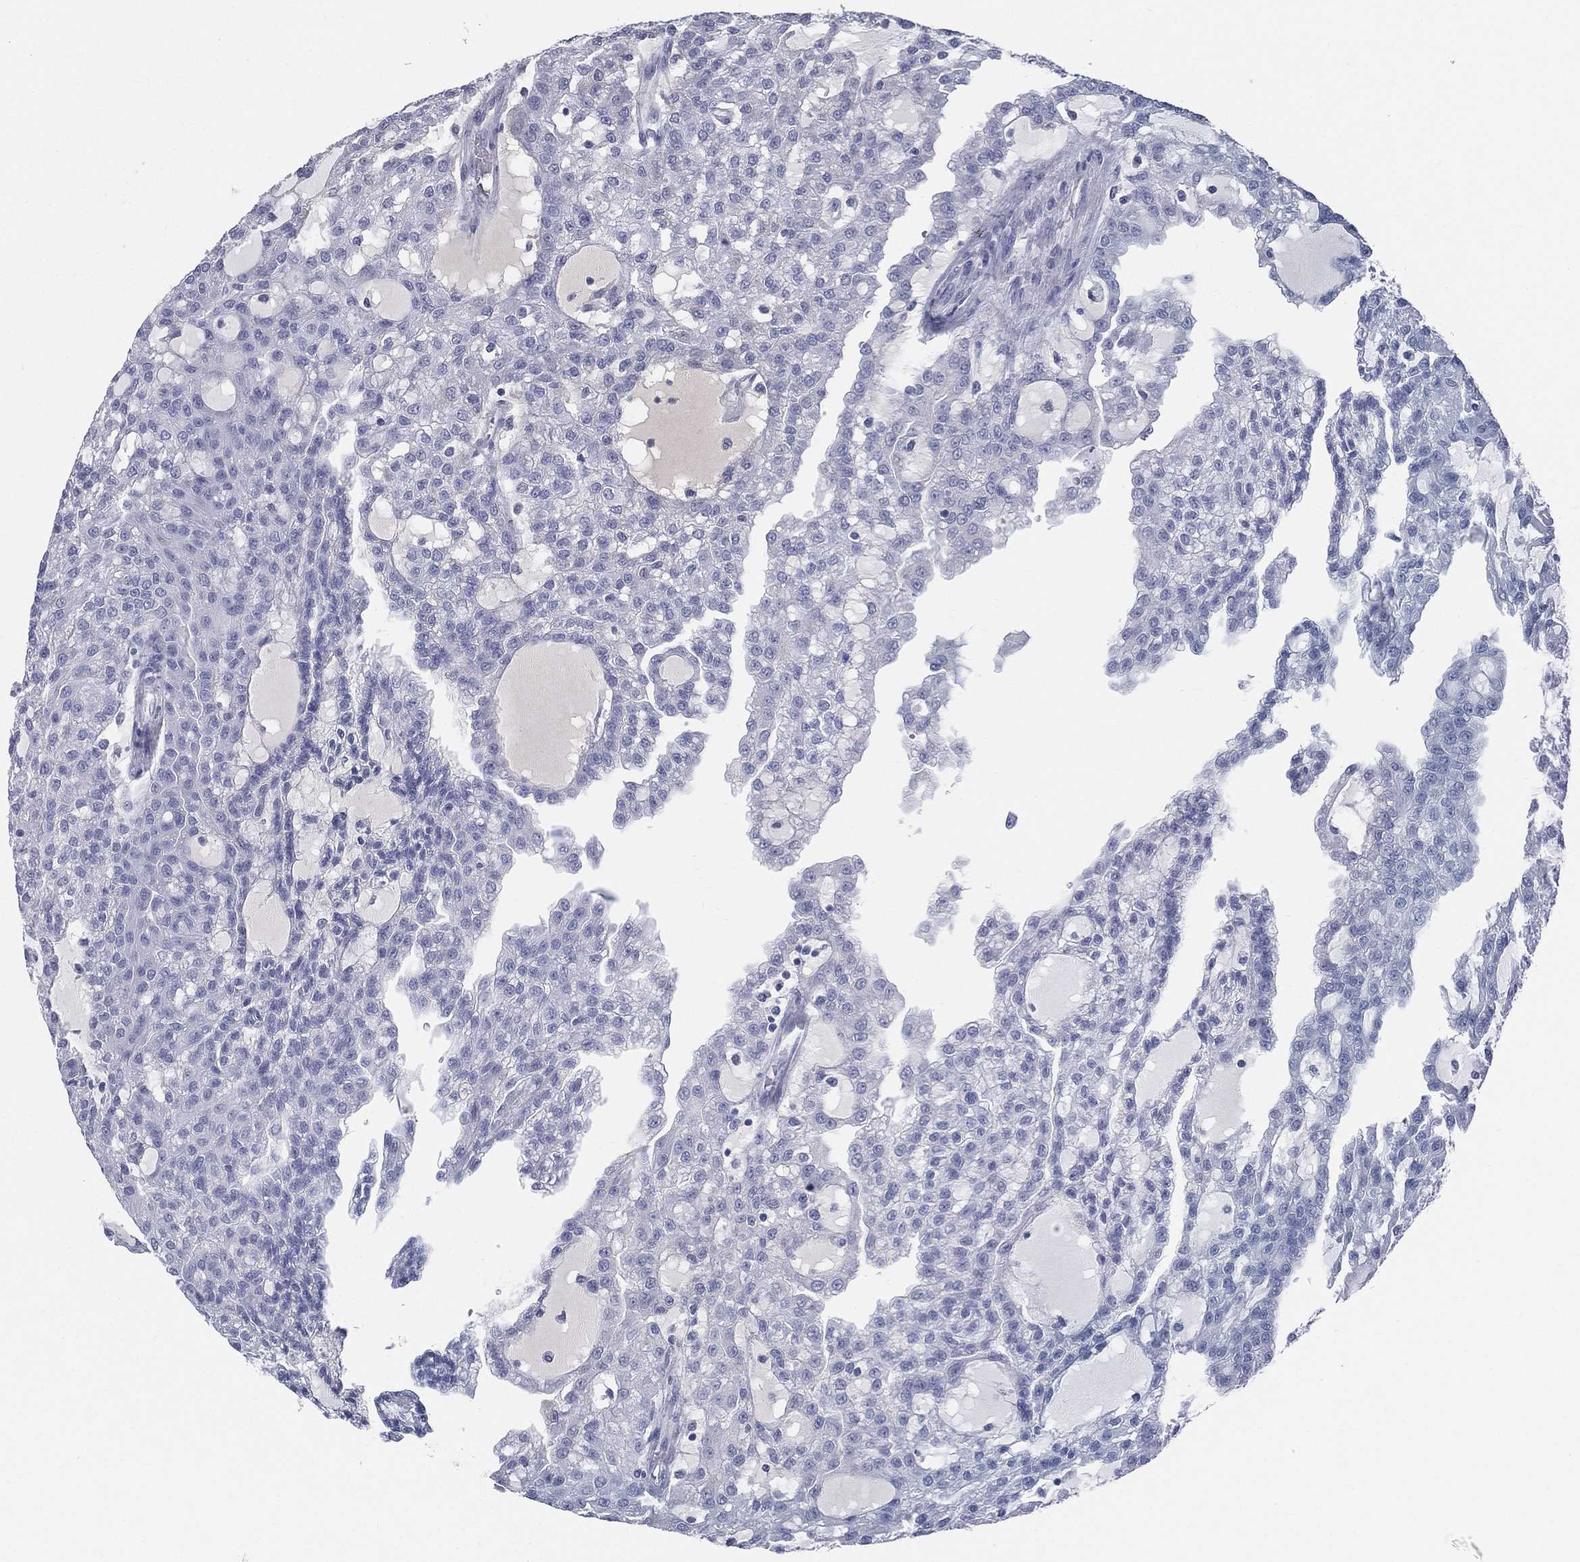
{"staining": {"intensity": "negative", "quantity": "none", "location": "none"}, "tissue": "renal cancer", "cell_type": "Tumor cells", "image_type": "cancer", "snomed": [{"axis": "morphology", "description": "Adenocarcinoma, NOS"}, {"axis": "topography", "description": "Kidney"}], "caption": "An IHC image of renal cancer (adenocarcinoma) is shown. There is no staining in tumor cells of renal cancer (adenocarcinoma).", "gene": "HP", "patient": {"sex": "male", "age": 63}}